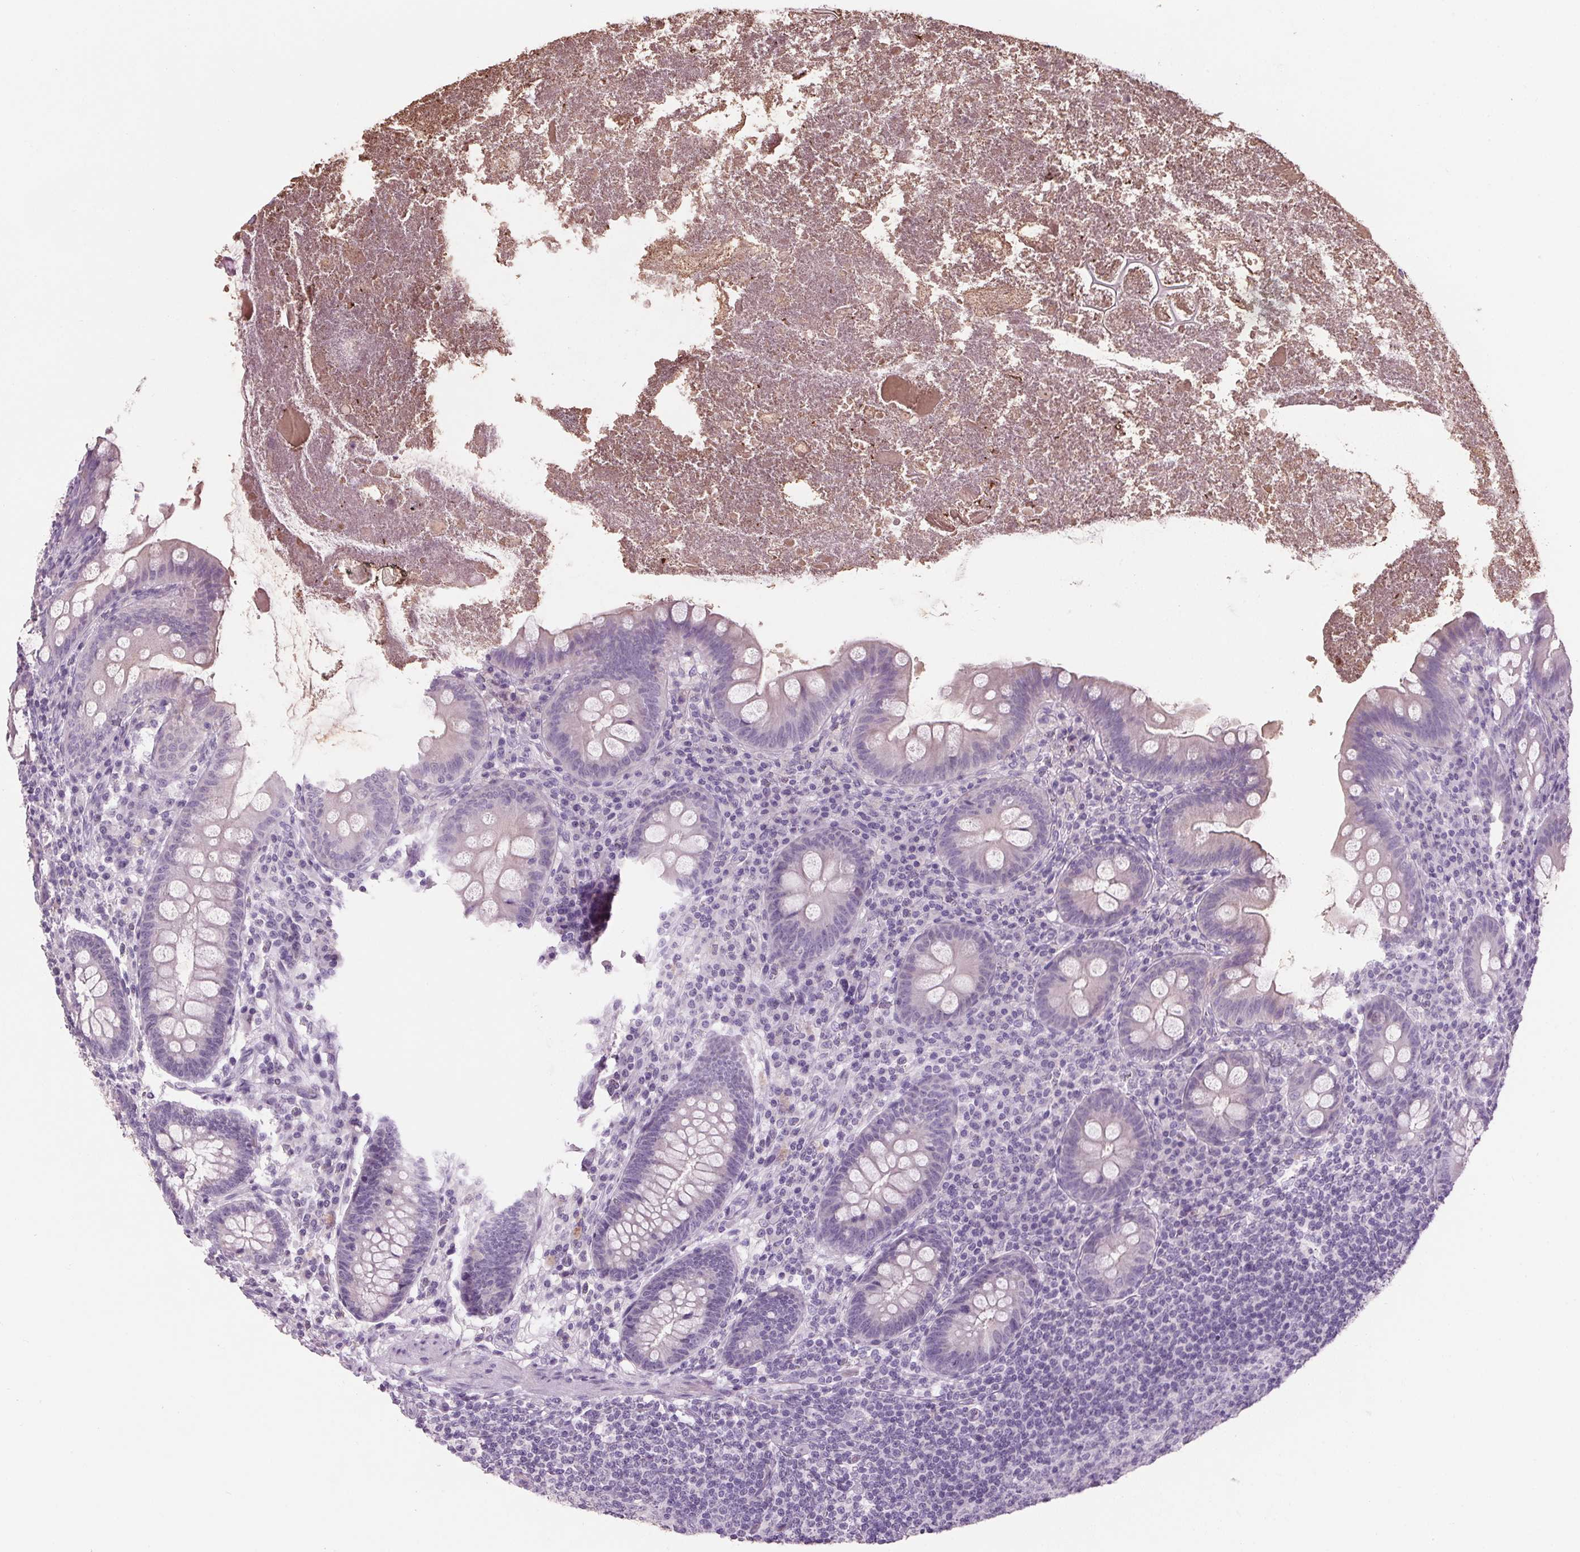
{"staining": {"intensity": "negative", "quantity": "none", "location": "none"}, "tissue": "appendix", "cell_type": "Glandular cells", "image_type": "normal", "snomed": [{"axis": "morphology", "description": "Normal tissue, NOS"}, {"axis": "topography", "description": "Appendix"}], "caption": "This is an IHC micrograph of normal human appendix. There is no staining in glandular cells.", "gene": "PPP1R1A", "patient": {"sex": "male", "age": 71}}